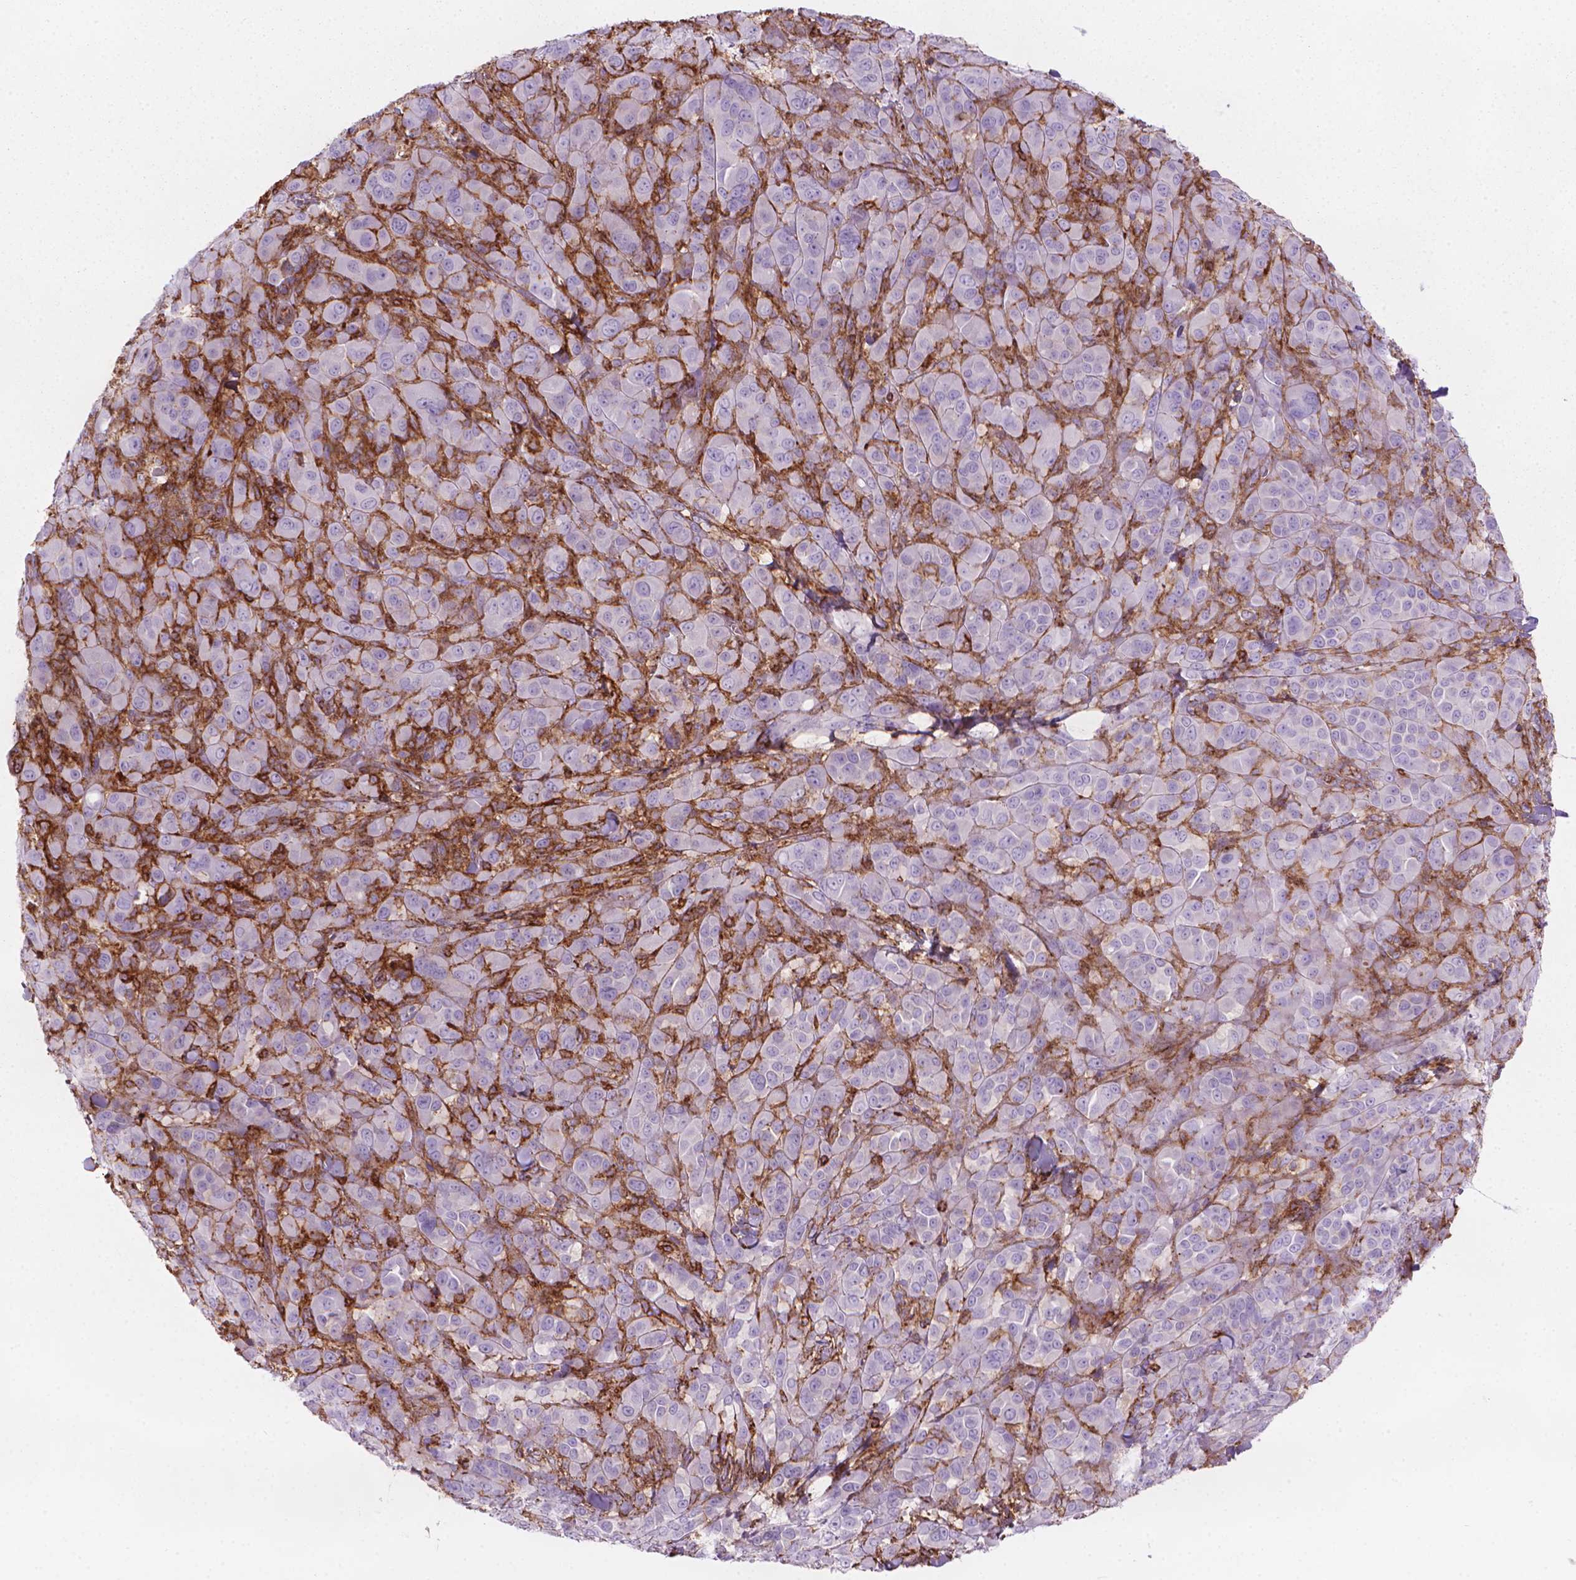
{"staining": {"intensity": "negative", "quantity": "none", "location": "none"}, "tissue": "melanoma", "cell_type": "Tumor cells", "image_type": "cancer", "snomed": [{"axis": "morphology", "description": "Malignant melanoma, NOS"}, {"axis": "topography", "description": "Skin"}], "caption": "A histopathology image of human melanoma is negative for staining in tumor cells.", "gene": "PATJ", "patient": {"sex": "female", "age": 87}}